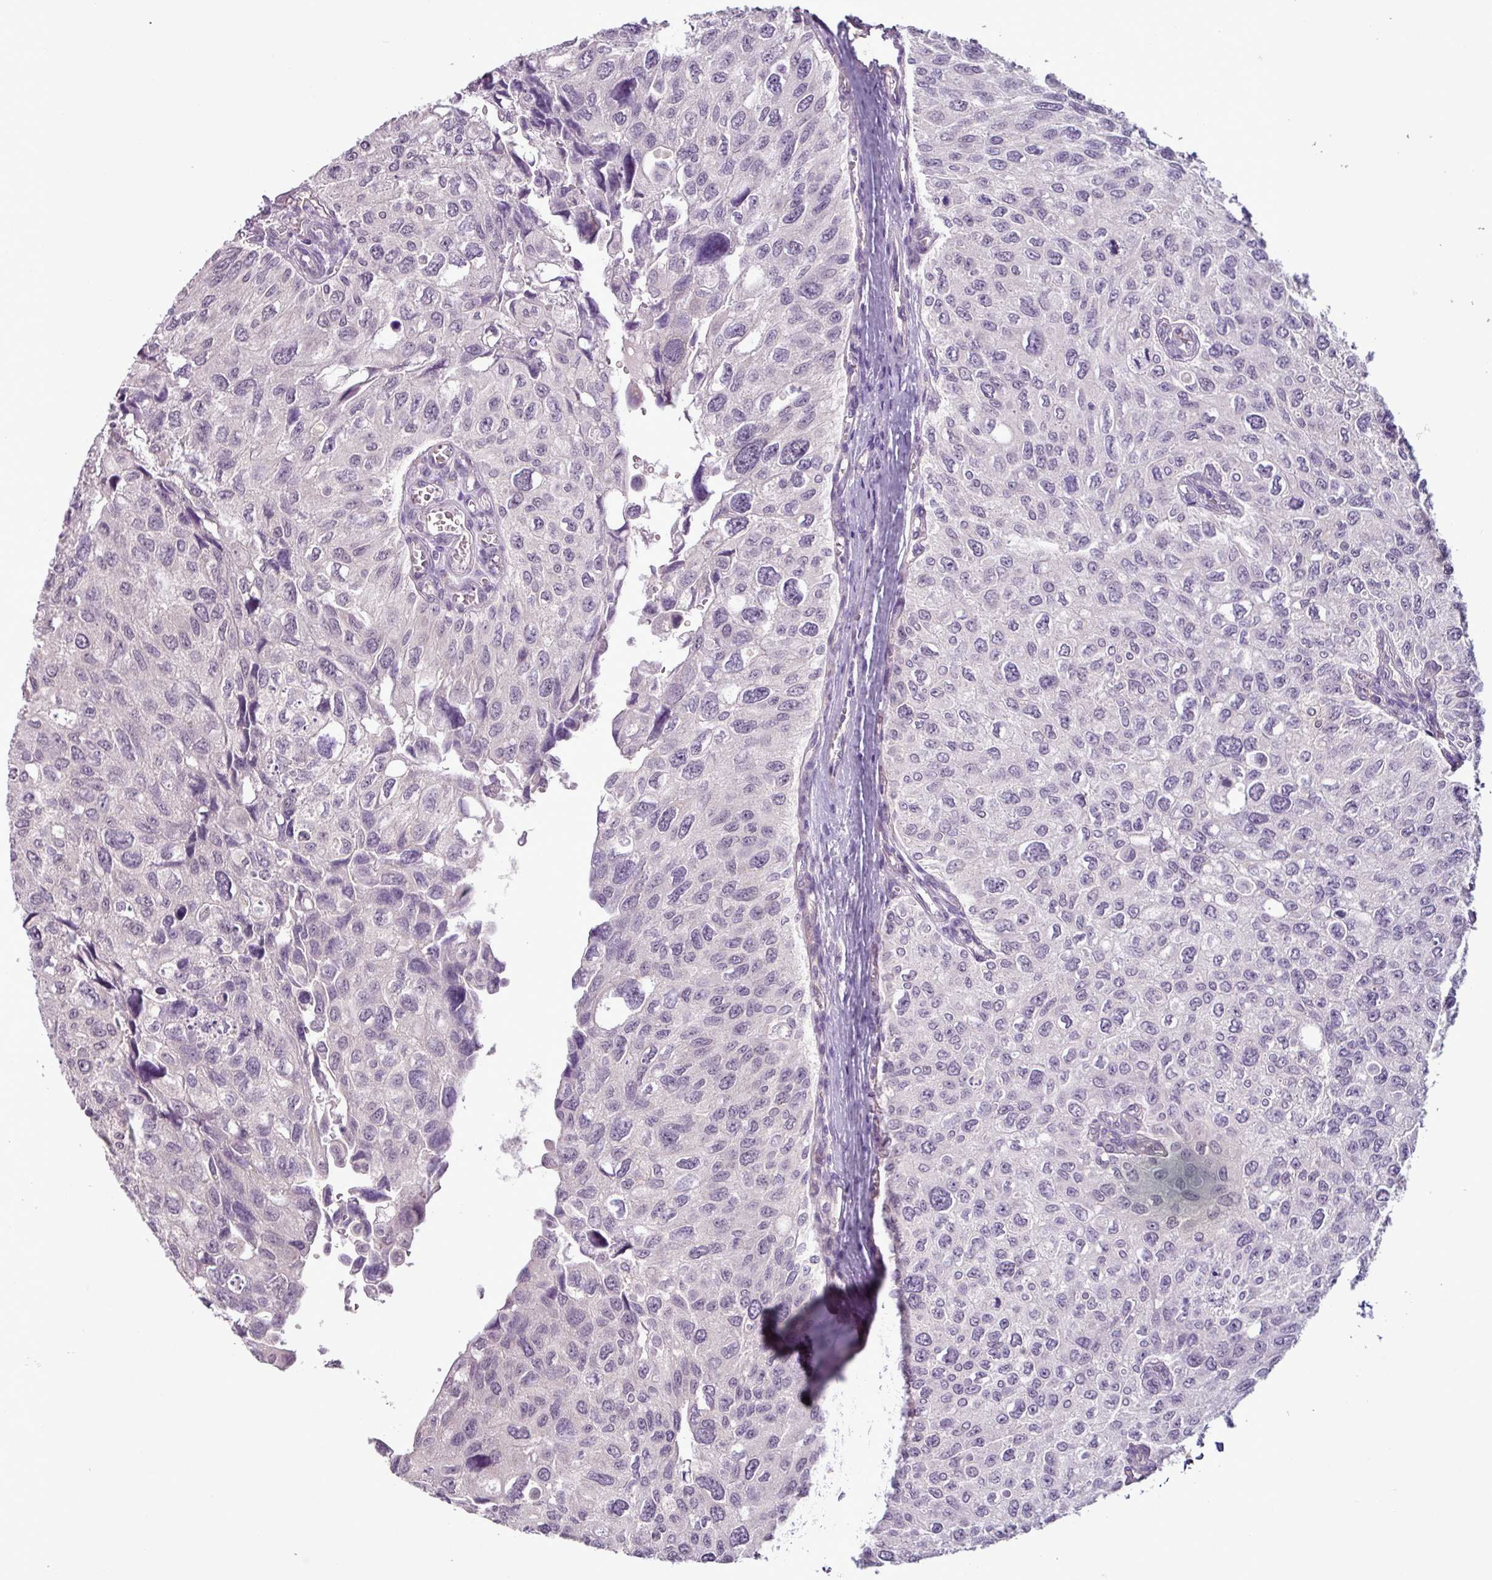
{"staining": {"intensity": "negative", "quantity": "none", "location": "none"}, "tissue": "urothelial cancer", "cell_type": "Tumor cells", "image_type": "cancer", "snomed": [{"axis": "morphology", "description": "Urothelial carcinoma, NOS"}, {"axis": "topography", "description": "Urinary bladder"}], "caption": "IHC of transitional cell carcinoma displays no expression in tumor cells. Nuclei are stained in blue.", "gene": "C9orf24", "patient": {"sex": "male", "age": 80}}